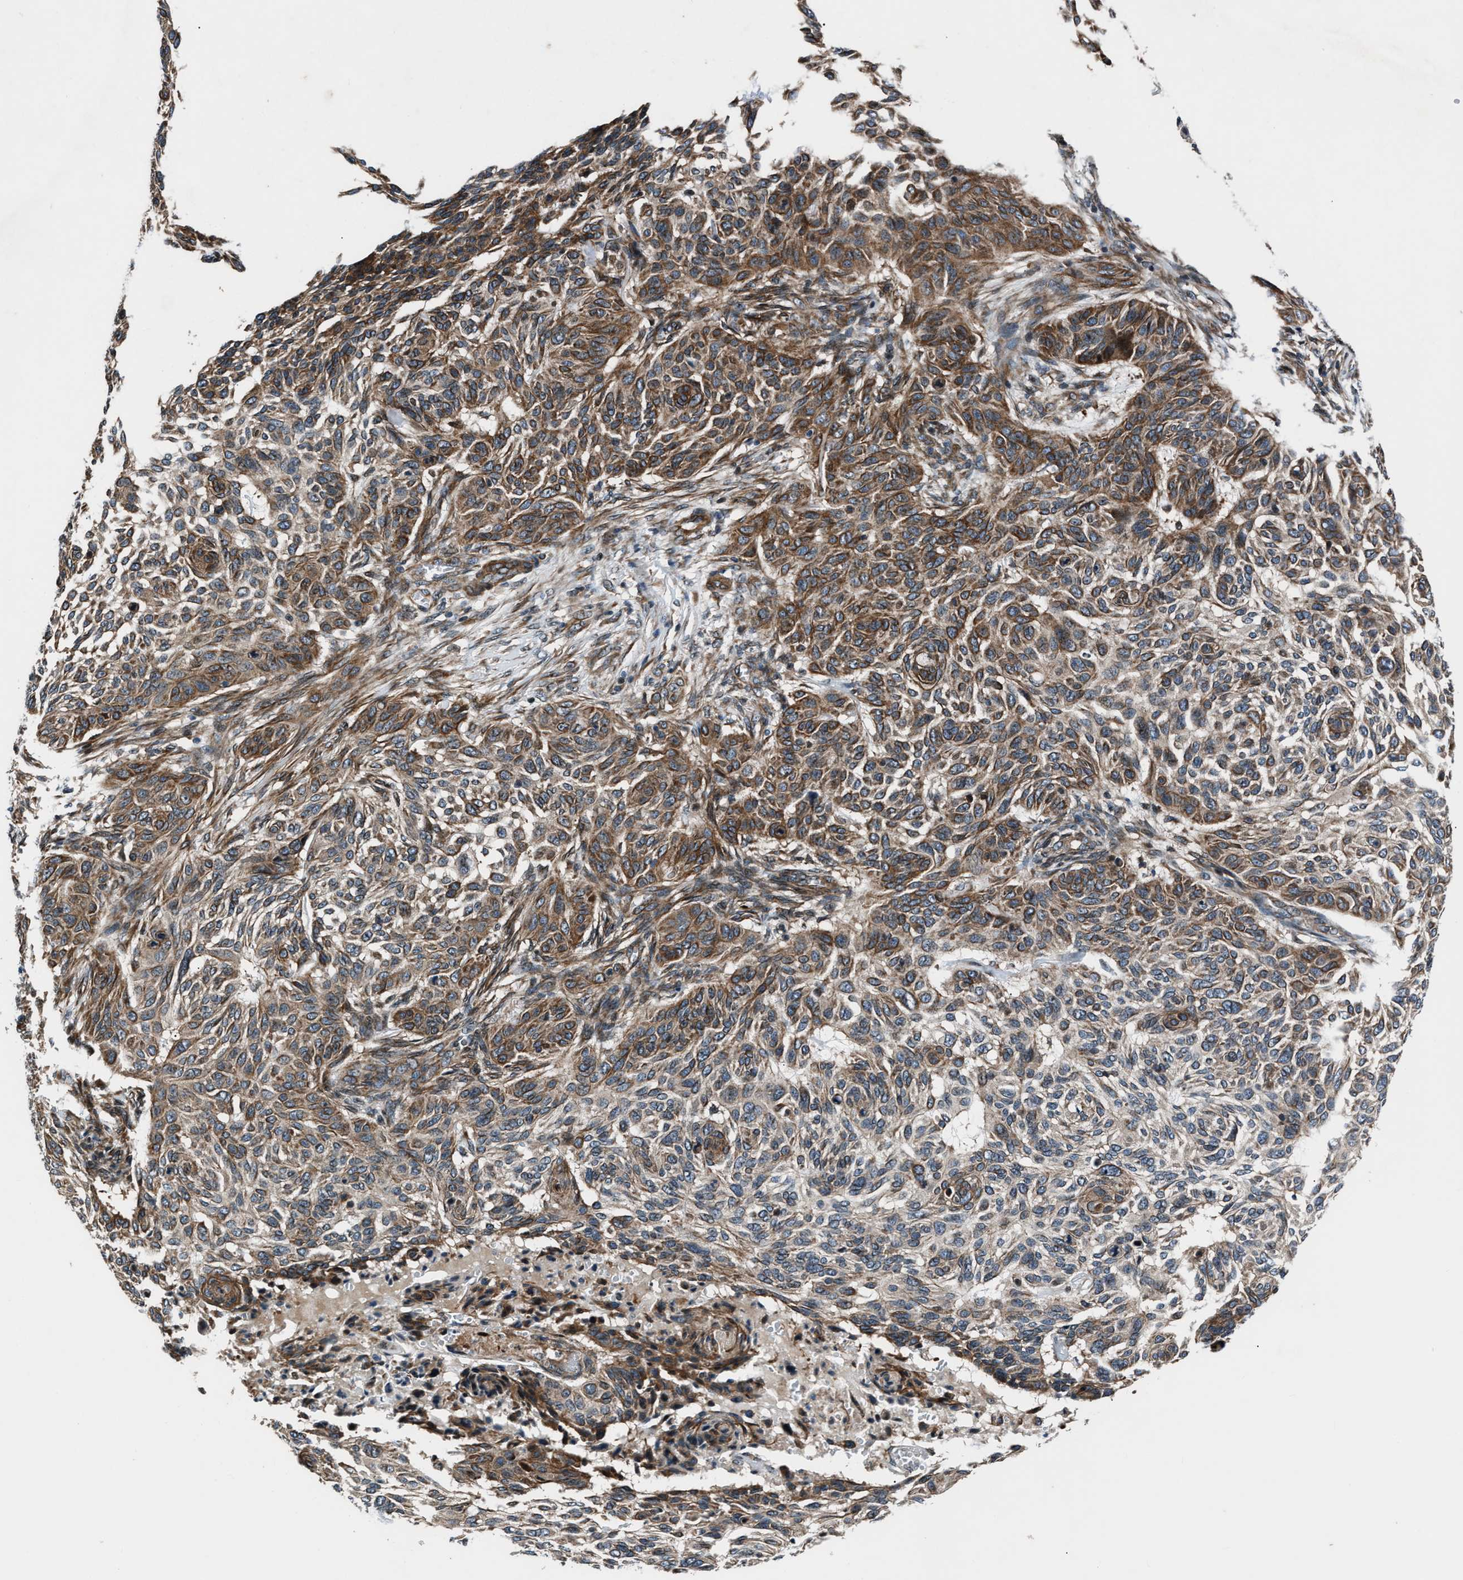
{"staining": {"intensity": "moderate", "quantity": ">75%", "location": "cytoplasmic/membranous"}, "tissue": "skin cancer", "cell_type": "Tumor cells", "image_type": "cancer", "snomed": [{"axis": "morphology", "description": "Basal cell carcinoma"}, {"axis": "topography", "description": "Skin"}], "caption": "Skin cancer (basal cell carcinoma) was stained to show a protein in brown. There is medium levels of moderate cytoplasmic/membranous staining in approximately >75% of tumor cells.", "gene": "DYNC2I1", "patient": {"sex": "male", "age": 85}}